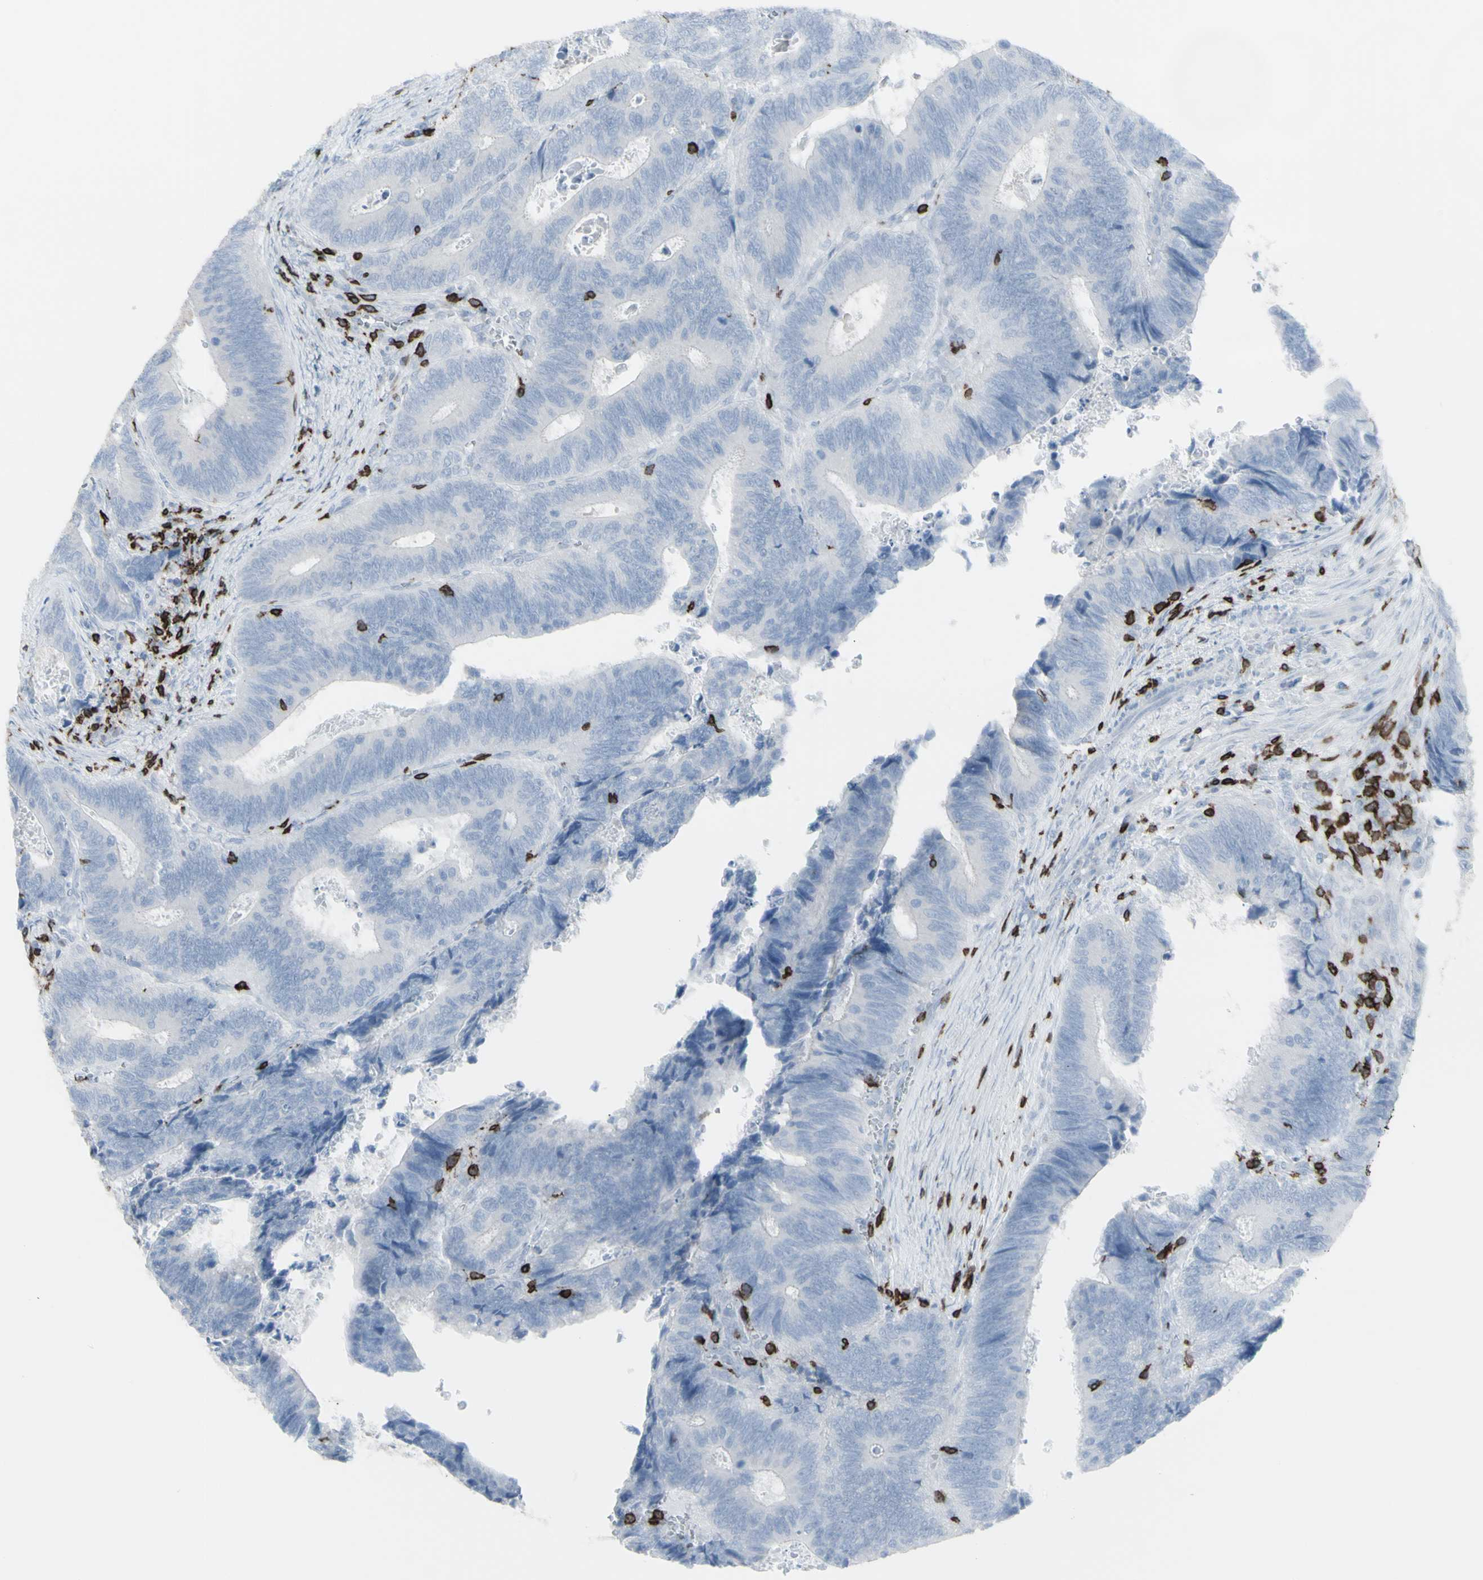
{"staining": {"intensity": "negative", "quantity": "none", "location": "none"}, "tissue": "colorectal cancer", "cell_type": "Tumor cells", "image_type": "cancer", "snomed": [{"axis": "morphology", "description": "Inflammation, NOS"}, {"axis": "morphology", "description": "Adenocarcinoma, NOS"}, {"axis": "topography", "description": "Colon"}], "caption": "Immunohistochemistry of human colorectal adenocarcinoma displays no staining in tumor cells. (DAB immunohistochemistry, high magnification).", "gene": "CD247", "patient": {"sex": "male", "age": 72}}